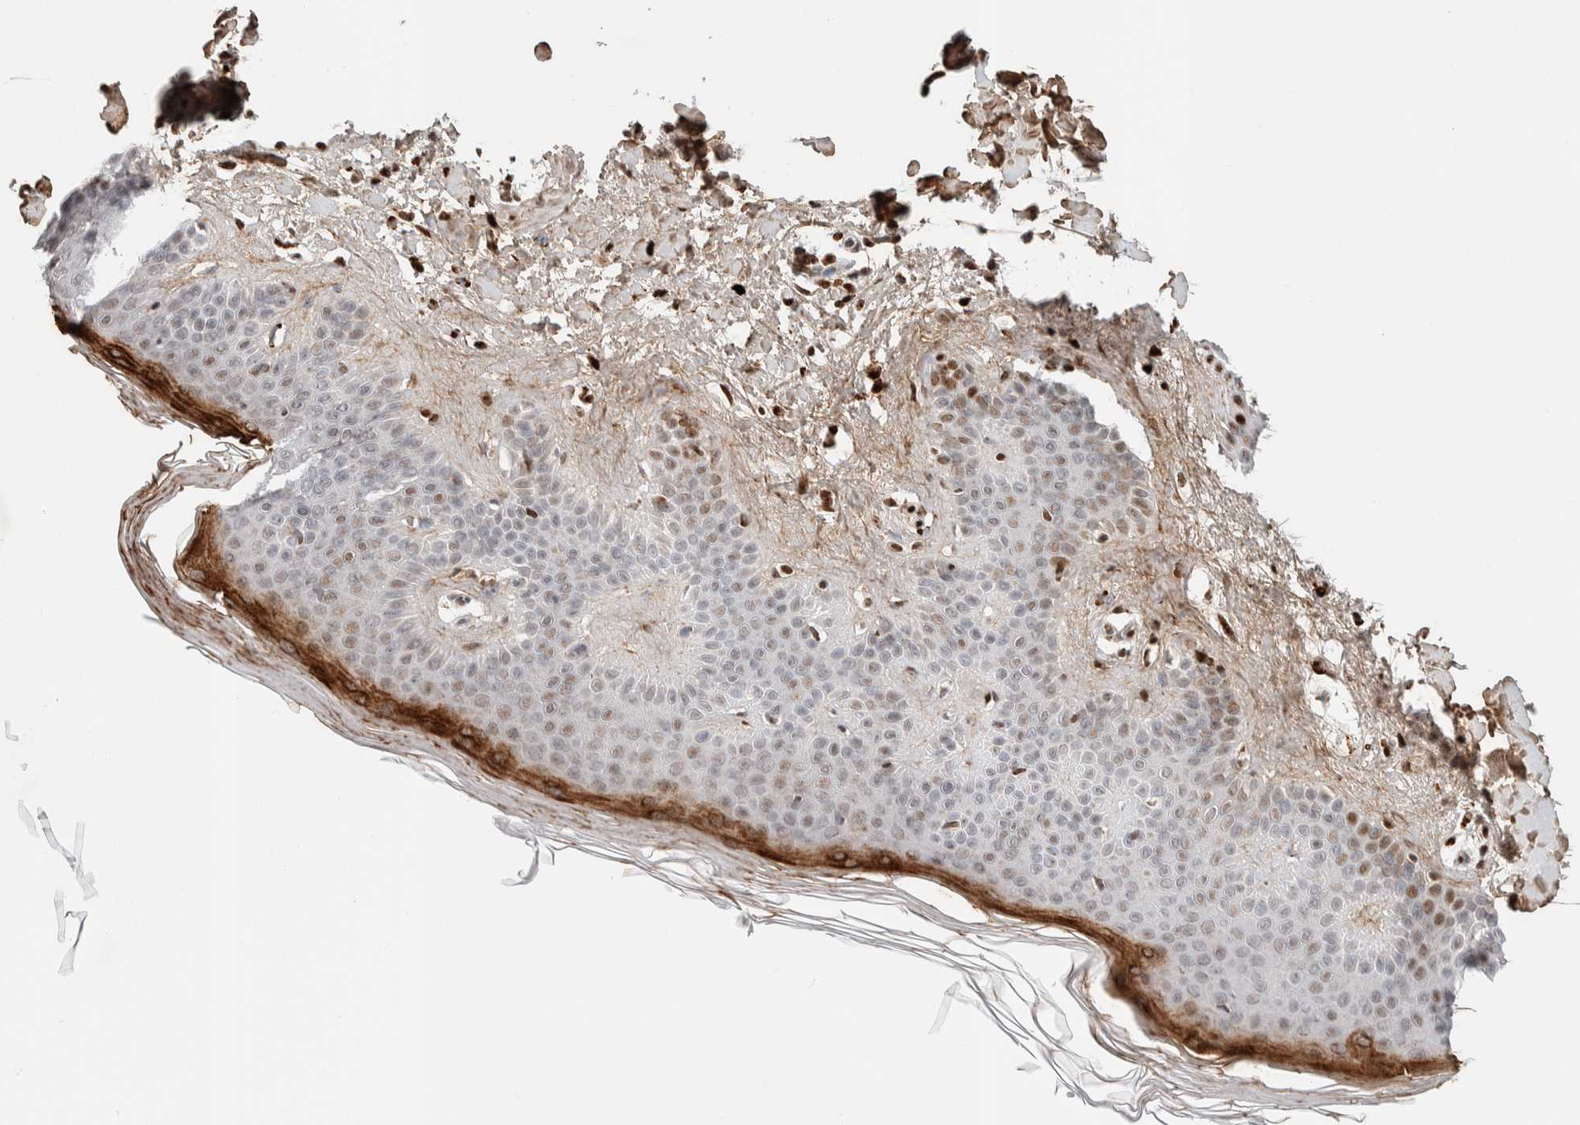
{"staining": {"intensity": "strong", "quantity": ">75%", "location": "nuclear"}, "tissue": "skin", "cell_type": "Fibroblasts", "image_type": "normal", "snomed": [{"axis": "morphology", "description": "Normal tissue, NOS"}, {"axis": "morphology", "description": "Malignant melanoma, Metastatic site"}, {"axis": "topography", "description": "Skin"}], "caption": "This is an image of immunohistochemistry staining of benign skin, which shows strong positivity in the nuclear of fibroblasts.", "gene": "TSPAN32", "patient": {"sex": "male", "age": 41}}